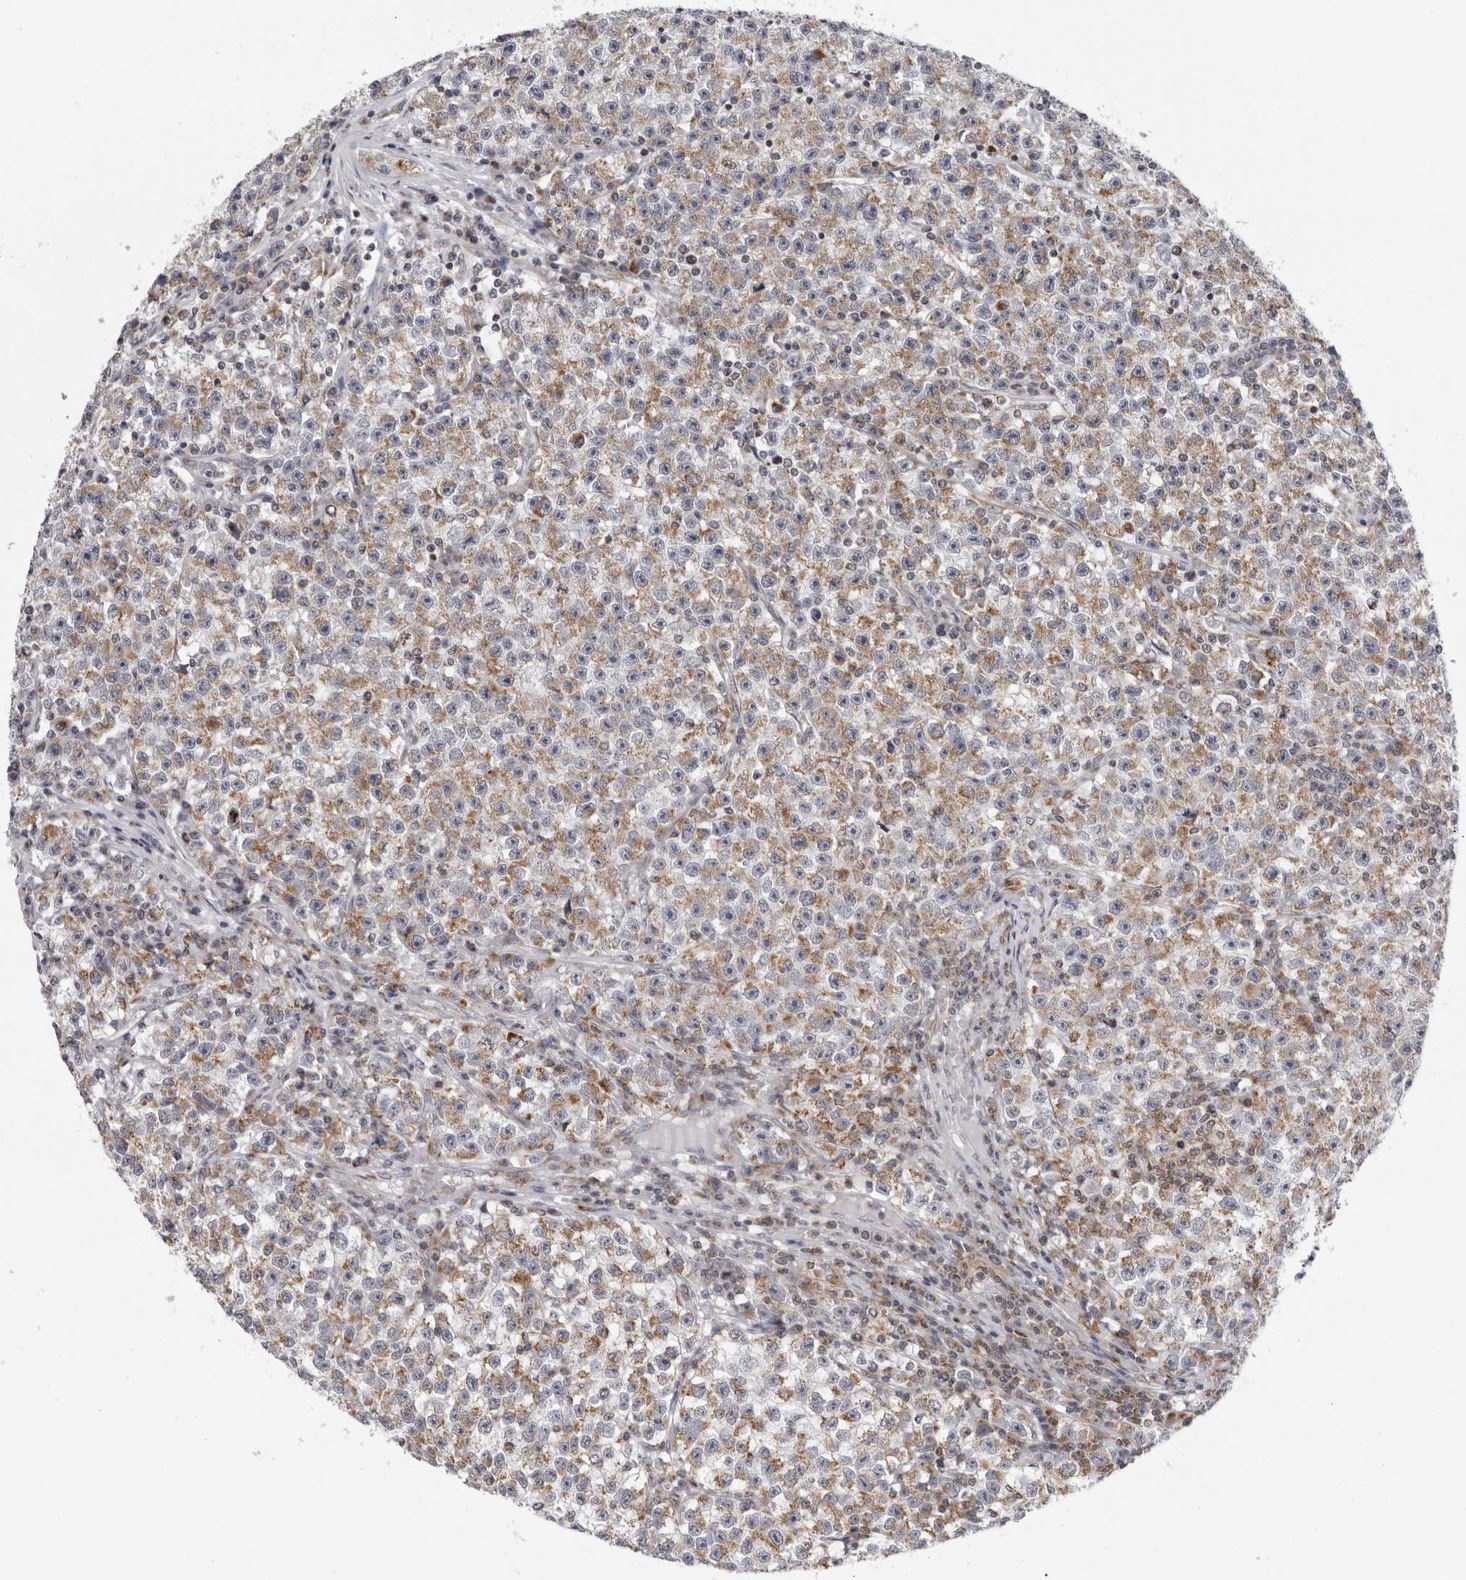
{"staining": {"intensity": "moderate", "quantity": ">75%", "location": "cytoplasmic/membranous"}, "tissue": "testis cancer", "cell_type": "Tumor cells", "image_type": "cancer", "snomed": [{"axis": "morphology", "description": "Seminoma, NOS"}, {"axis": "topography", "description": "Testis"}], "caption": "There is medium levels of moderate cytoplasmic/membranous positivity in tumor cells of testis seminoma, as demonstrated by immunohistochemical staining (brown color).", "gene": "CPT2", "patient": {"sex": "male", "age": 22}}